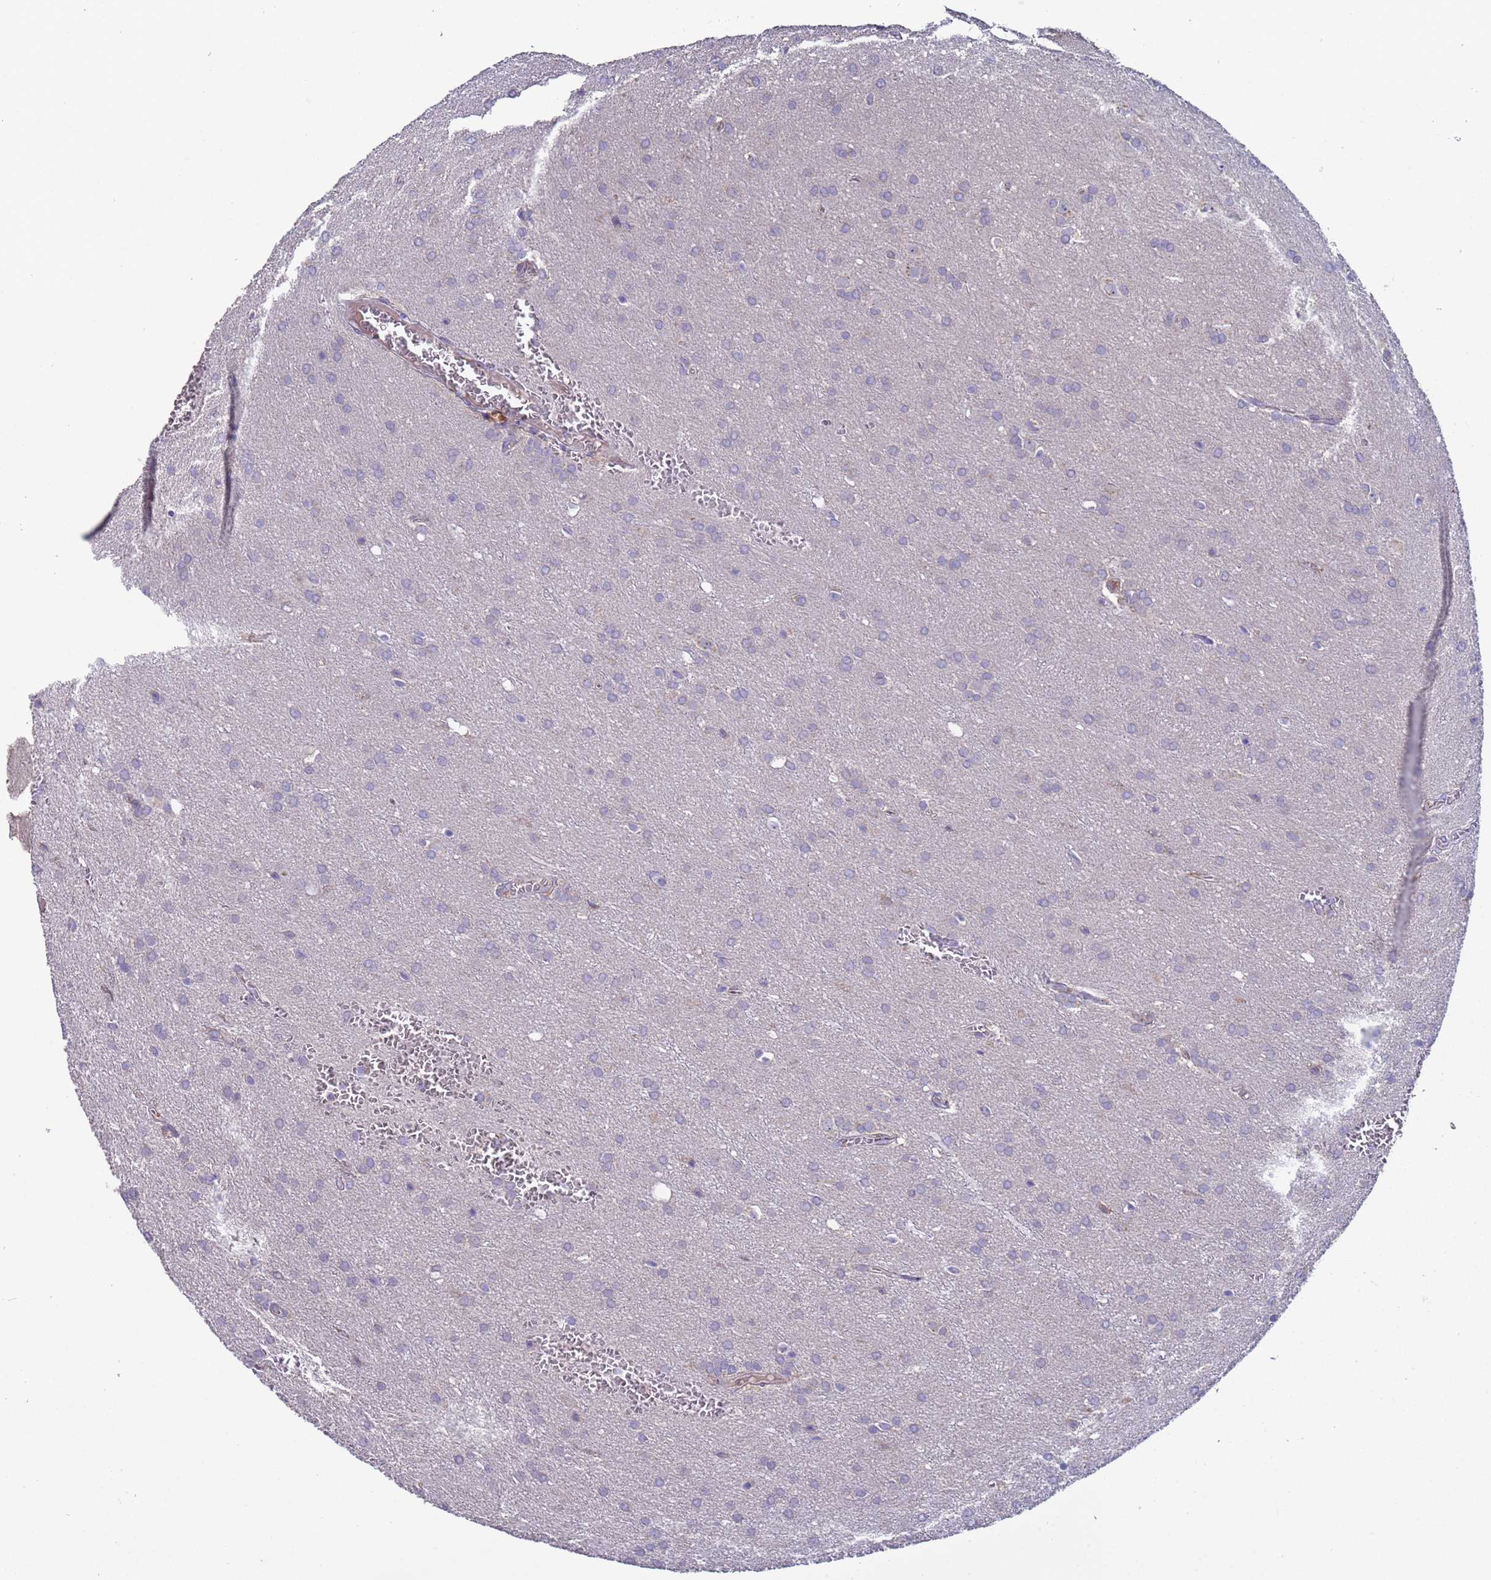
{"staining": {"intensity": "negative", "quantity": "none", "location": "none"}, "tissue": "glioma", "cell_type": "Tumor cells", "image_type": "cancer", "snomed": [{"axis": "morphology", "description": "Glioma, malignant, Low grade"}, {"axis": "topography", "description": "Brain"}], "caption": "An immunohistochemistry (IHC) histopathology image of glioma is shown. There is no staining in tumor cells of glioma.", "gene": "ZNF248", "patient": {"sex": "female", "age": 32}}